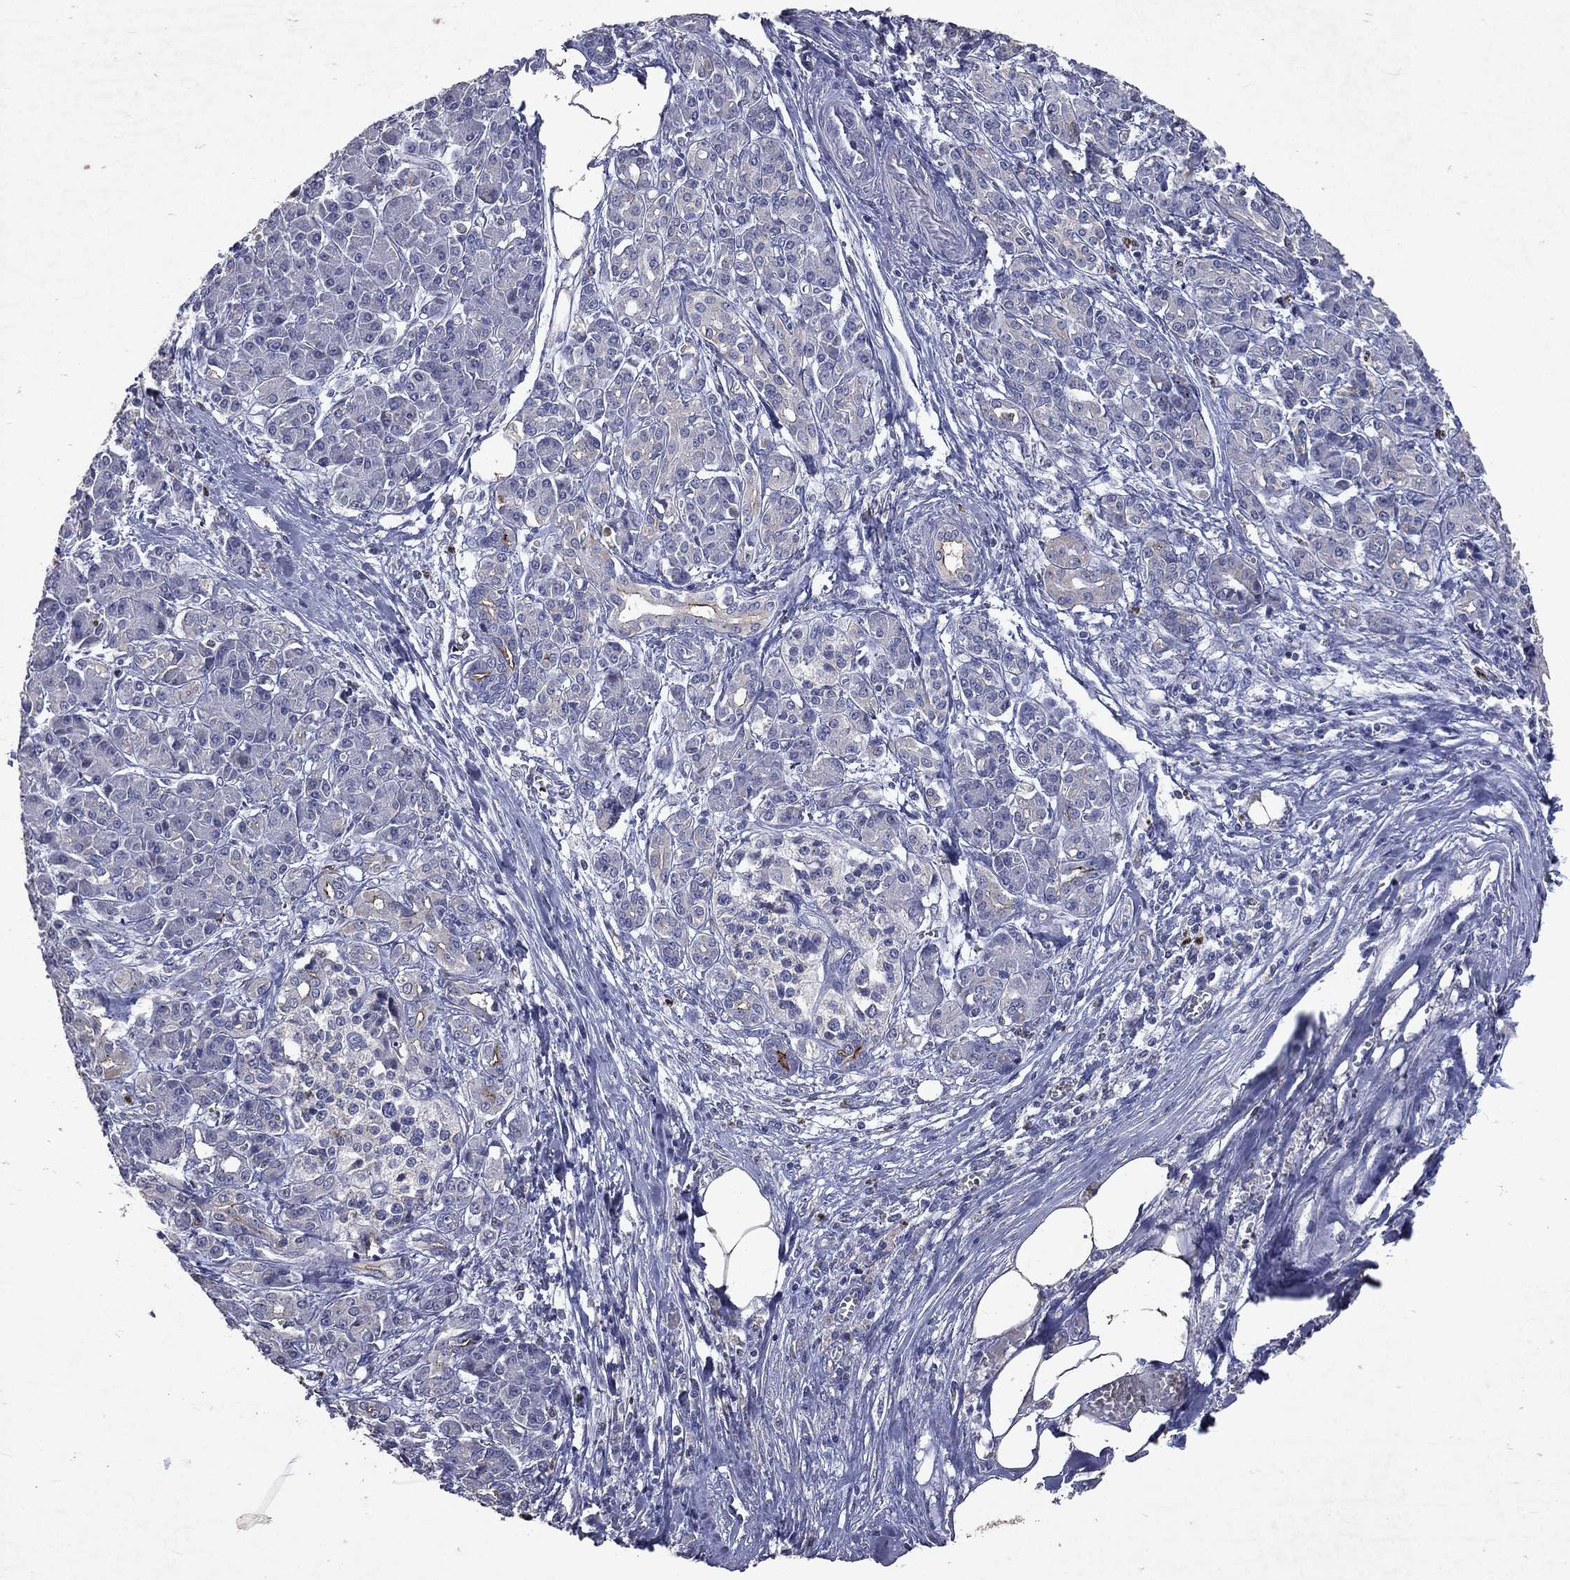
{"staining": {"intensity": "negative", "quantity": "none", "location": "none"}, "tissue": "pancreatic cancer", "cell_type": "Tumor cells", "image_type": "cancer", "snomed": [{"axis": "morphology", "description": "Adenocarcinoma, NOS"}, {"axis": "topography", "description": "Pancreas"}], "caption": "High magnification brightfield microscopy of pancreatic cancer (adenocarcinoma) stained with DAB (brown) and counterstained with hematoxylin (blue): tumor cells show no significant positivity.", "gene": "SLC34A2", "patient": {"sex": "female", "age": 68}}